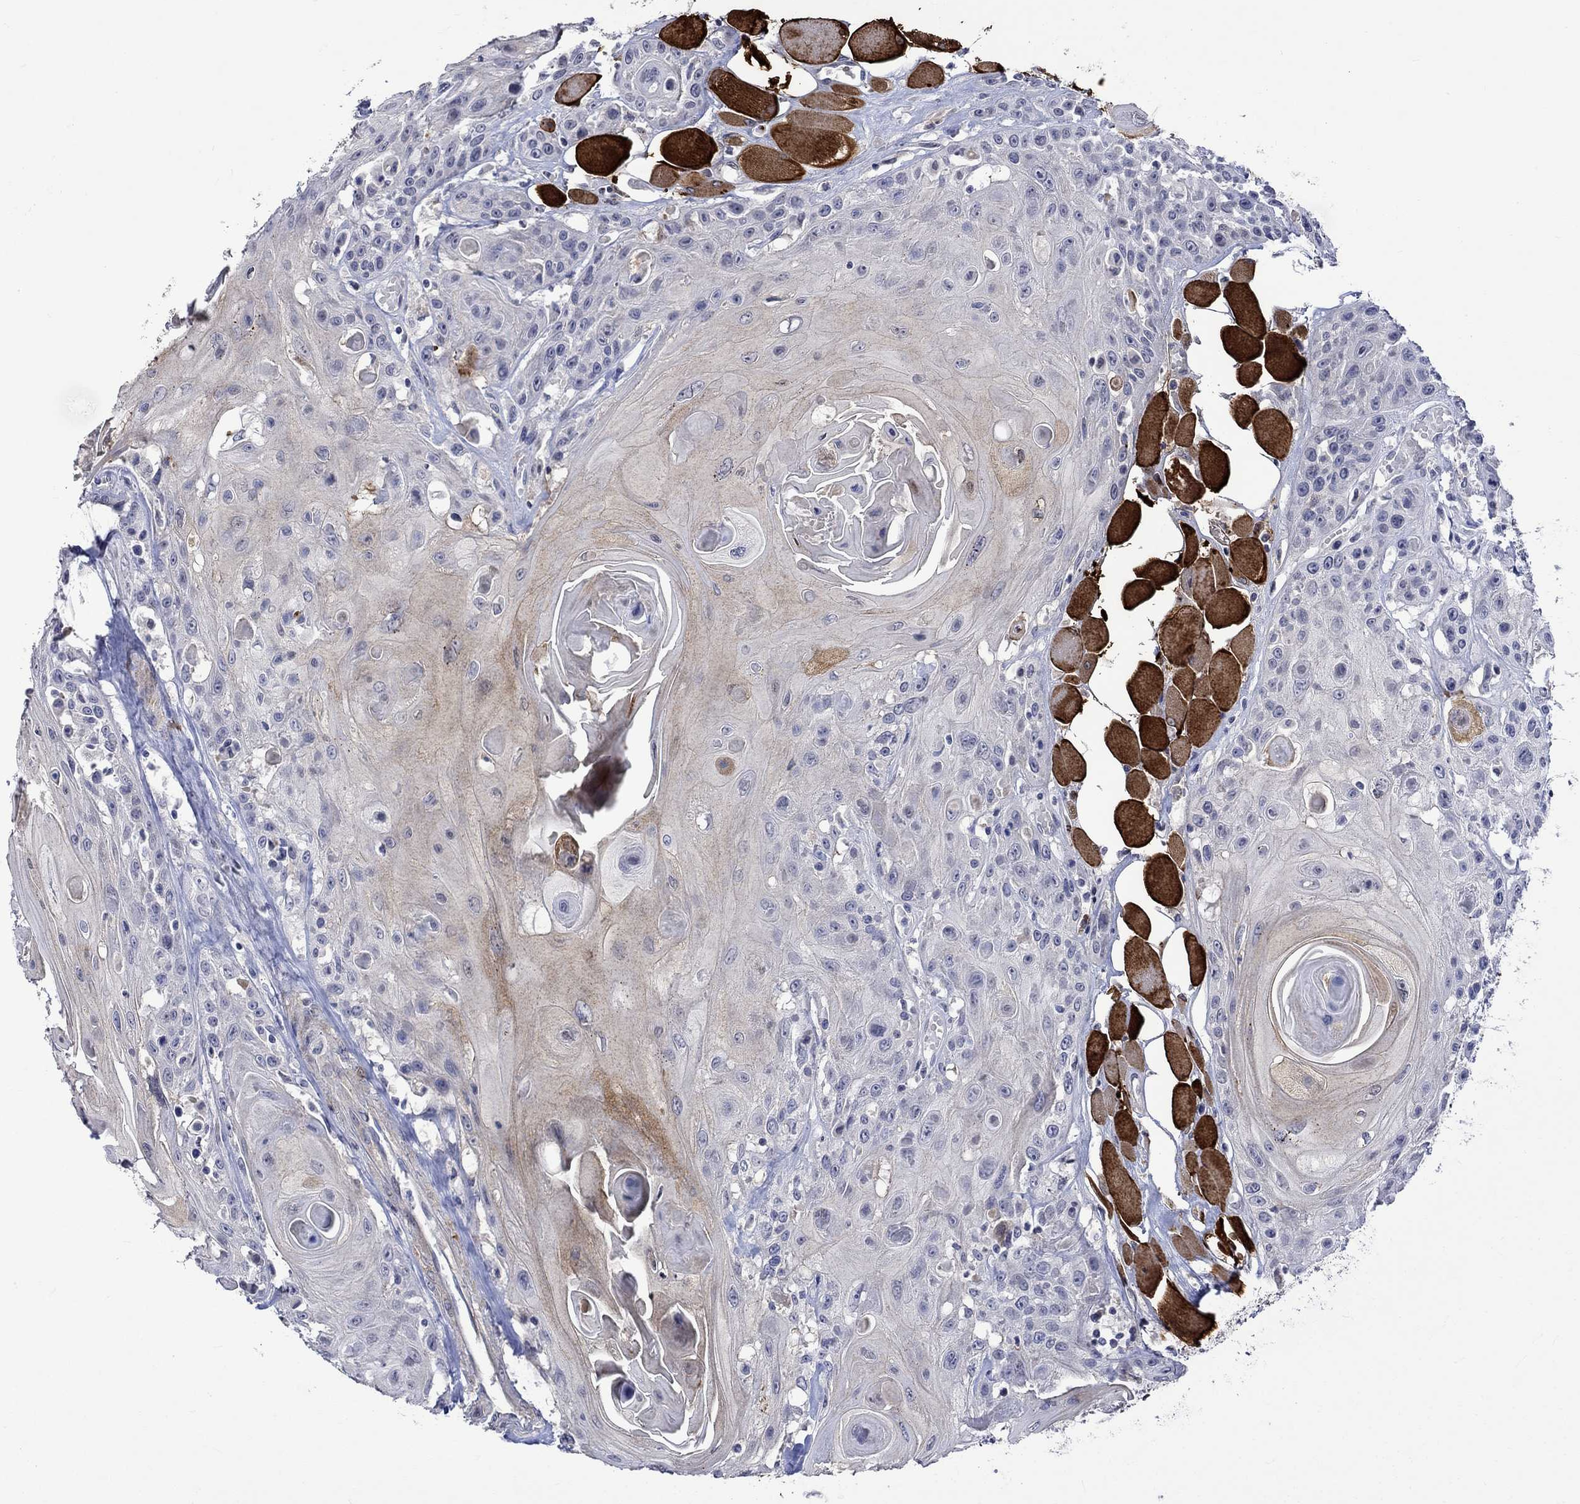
{"staining": {"intensity": "weak", "quantity": "25%-75%", "location": "cytoplasmic/membranous"}, "tissue": "head and neck cancer", "cell_type": "Tumor cells", "image_type": "cancer", "snomed": [{"axis": "morphology", "description": "Squamous cell carcinoma, NOS"}, {"axis": "topography", "description": "Head-Neck"}], "caption": "Tumor cells reveal weak cytoplasmic/membranous positivity in approximately 25%-75% of cells in head and neck squamous cell carcinoma.", "gene": "CRYAB", "patient": {"sex": "female", "age": 59}}